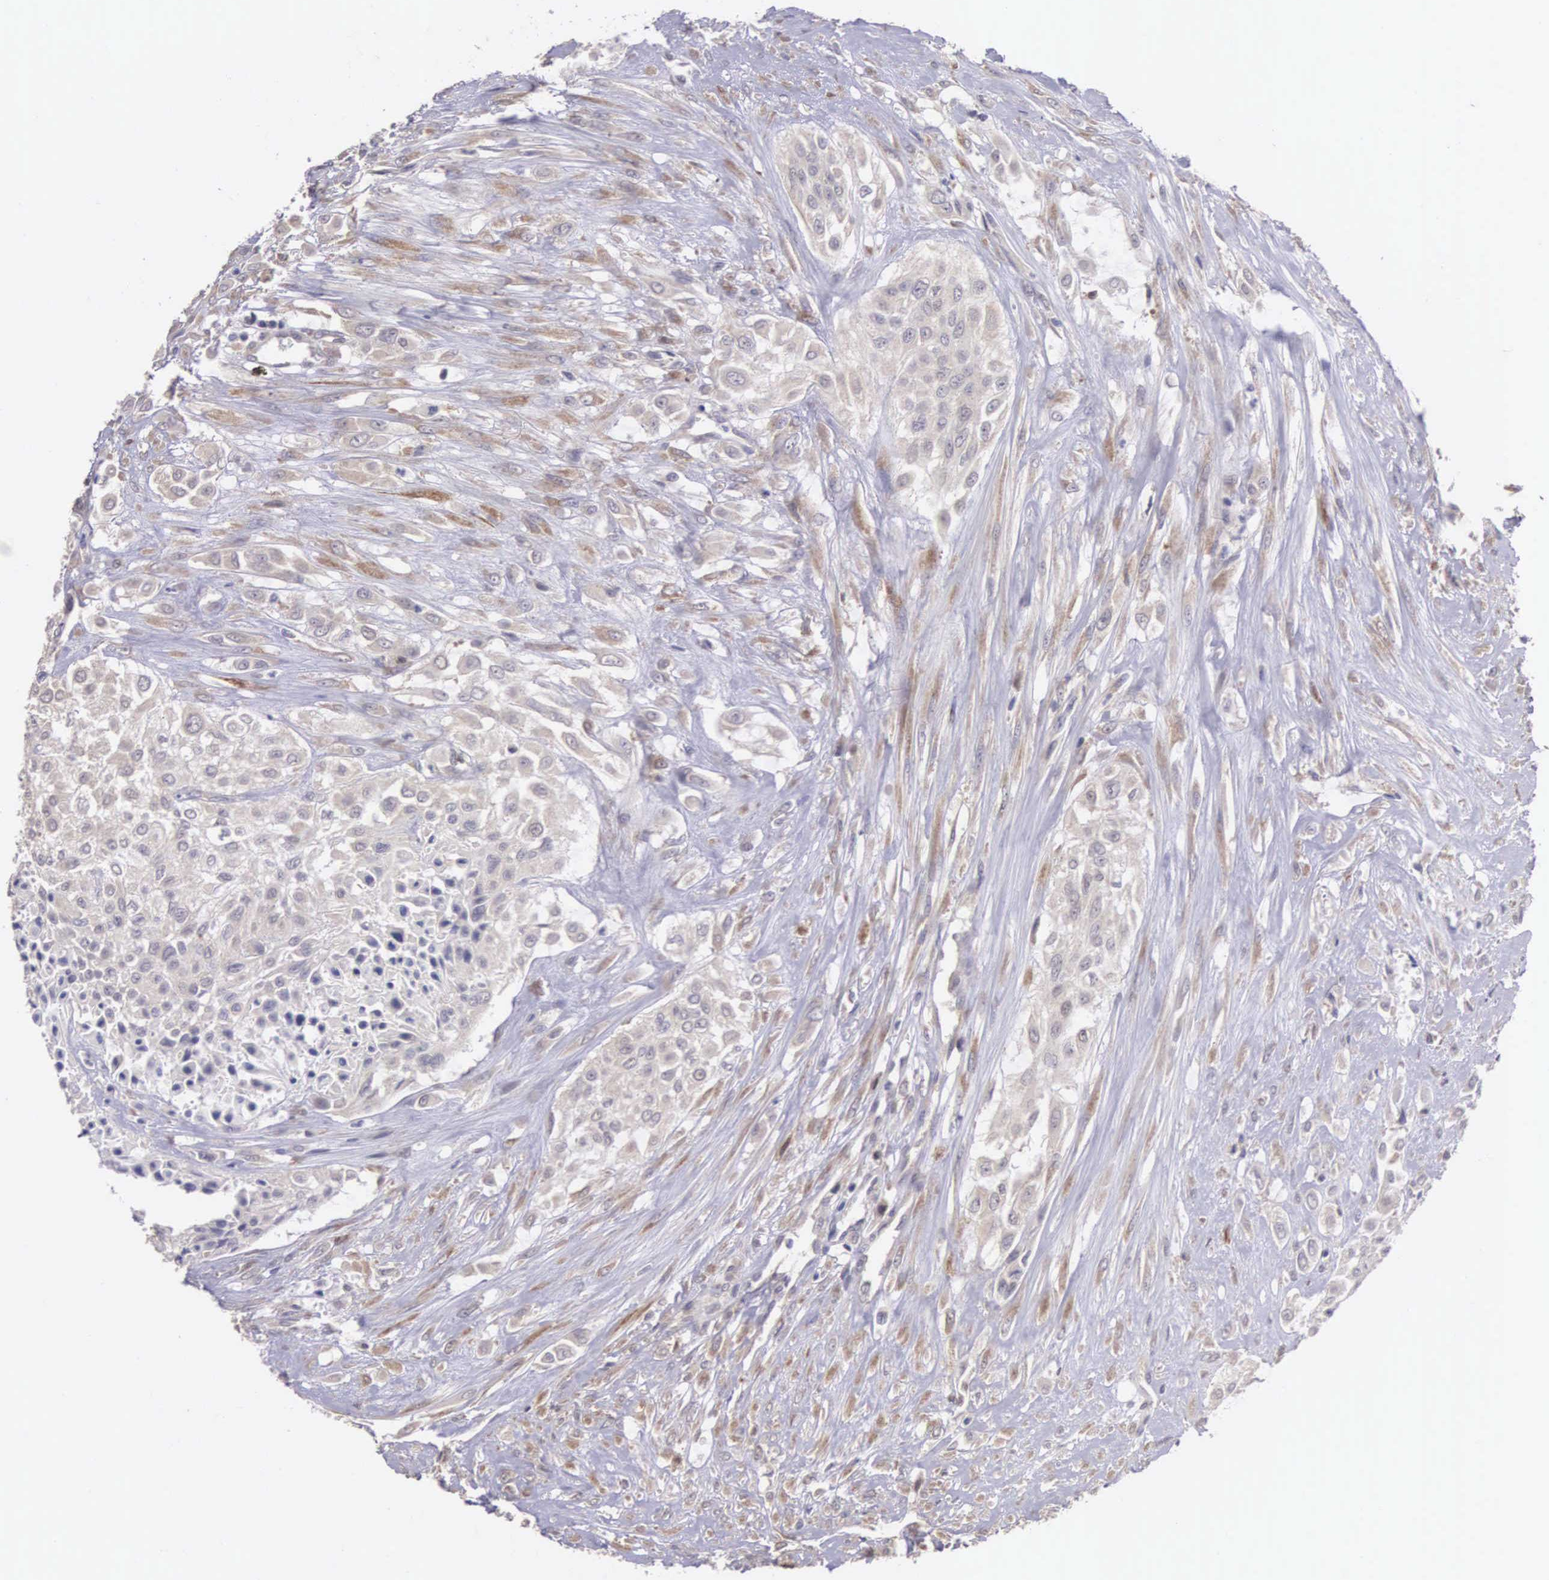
{"staining": {"intensity": "weak", "quantity": "25%-75%", "location": "cytoplasmic/membranous"}, "tissue": "urothelial cancer", "cell_type": "Tumor cells", "image_type": "cancer", "snomed": [{"axis": "morphology", "description": "Urothelial carcinoma, High grade"}, {"axis": "topography", "description": "Urinary bladder"}], "caption": "Weak cytoplasmic/membranous protein positivity is identified in approximately 25%-75% of tumor cells in urothelial cancer. The protein of interest is shown in brown color, while the nuclei are stained blue.", "gene": "CDC45", "patient": {"sex": "male", "age": 57}}